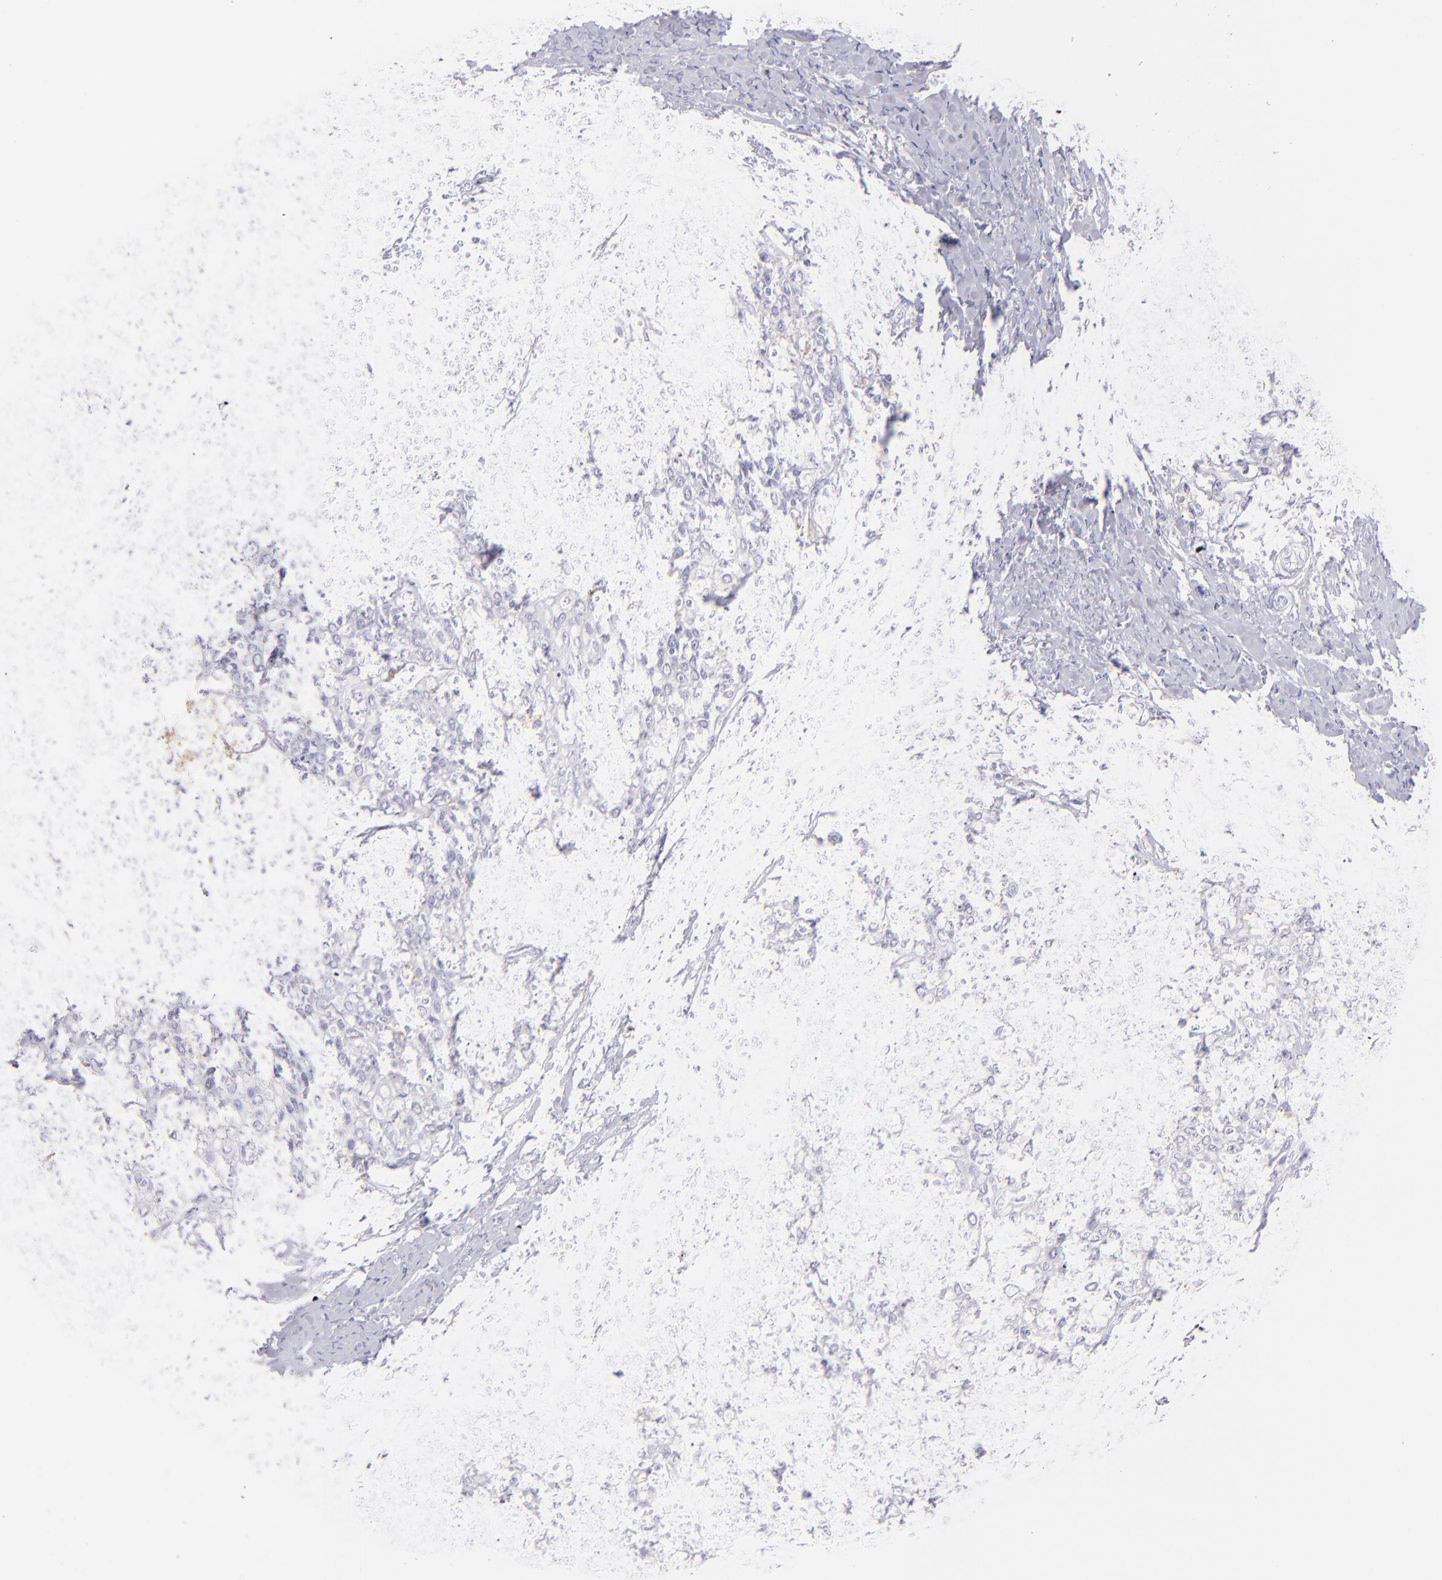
{"staining": {"intensity": "negative", "quantity": "none", "location": "none"}, "tissue": "cervical cancer", "cell_type": "Tumor cells", "image_type": "cancer", "snomed": [{"axis": "morphology", "description": "Squamous cell carcinoma, NOS"}, {"axis": "topography", "description": "Cervix"}], "caption": "An immunohistochemistry (IHC) photomicrograph of cervical squamous cell carcinoma is shown. There is no staining in tumor cells of cervical squamous cell carcinoma.", "gene": "CD72", "patient": {"sex": "female", "age": 38}}